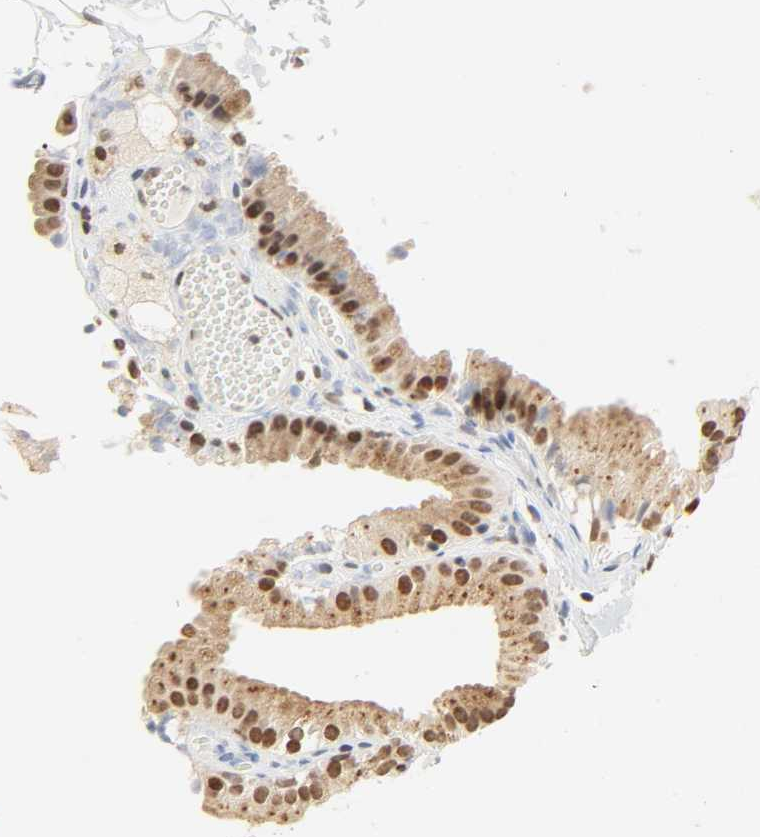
{"staining": {"intensity": "moderate", "quantity": ">75%", "location": "cytoplasmic/membranous,nuclear"}, "tissue": "gallbladder", "cell_type": "Glandular cells", "image_type": "normal", "snomed": [{"axis": "morphology", "description": "Normal tissue, NOS"}, {"axis": "topography", "description": "Gallbladder"}], "caption": "Immunohistochemical staining of normal gallbladder reveals >75% levels of moderate cytoplasmic/membranous,nuclear protein staining in about >75% of glandular cells.", "gene": "DAZAP1", "patient": {"sex": "female", "age": 24}}